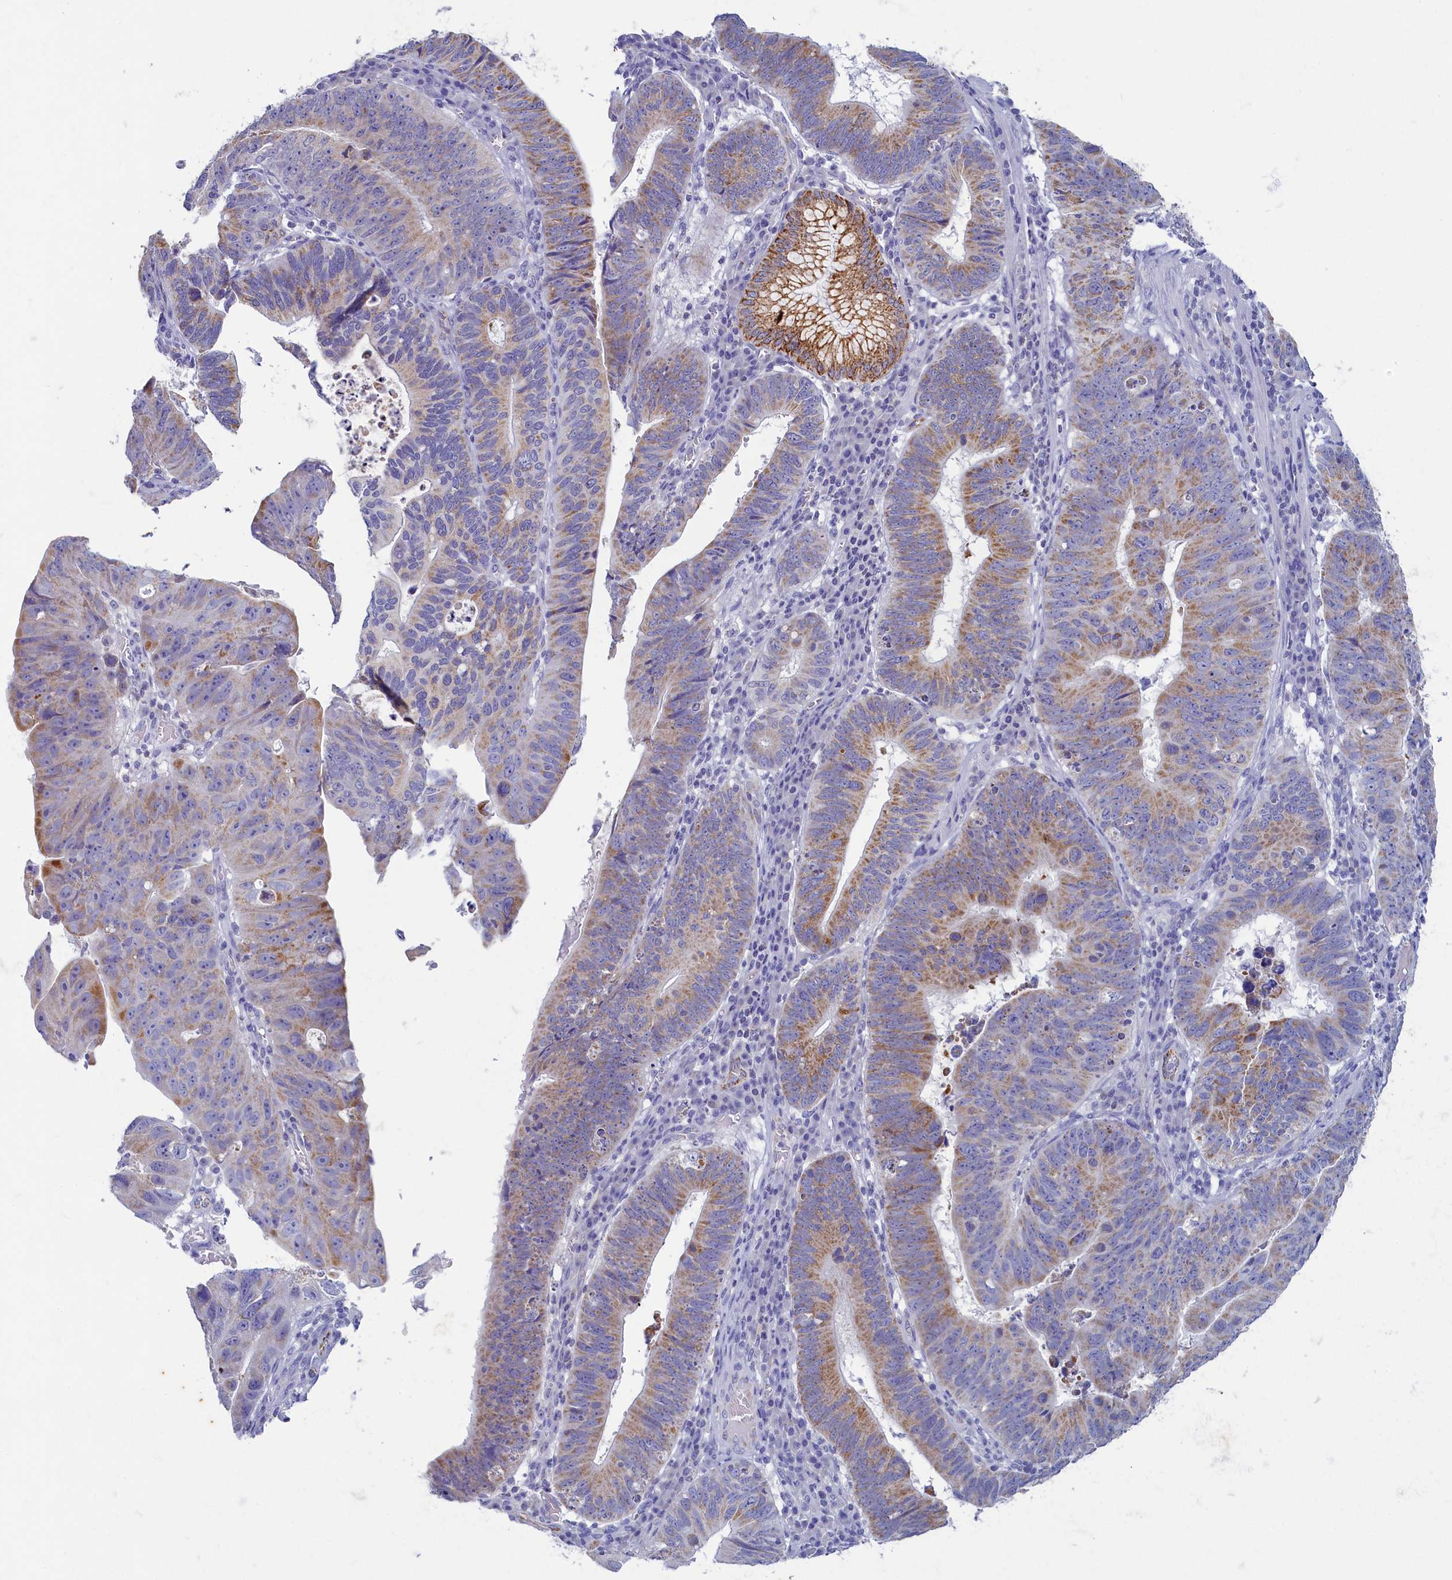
{"staining": {"intensity": "moderate", "quantity": "25%-75%", "location": "cytoplasmic/membranous"}, "tissue": "stomach cancer", "cell_type": "Tumor cells", "image_type": "cancer", "snomed": [{"axis": "morphology", "description": "Adenocarcinoma, NOS"}, {"axis": "topography", "description": "Stomach"}], "caption": "The photomicrograph reveals staining of stomach cancer, revealing moderate cytoplasmic/membranous protein positivity (brown color) within tumor cells. The staining was performed using DAB (3,3'-diaminobenzidine) to visualize the protein expression in brown, while the nuclei were stained in blue with hematoxylin (Magnification: 20x).", "gene": "OCIAD2", "patient": {"sex": "male", "age": 59}}